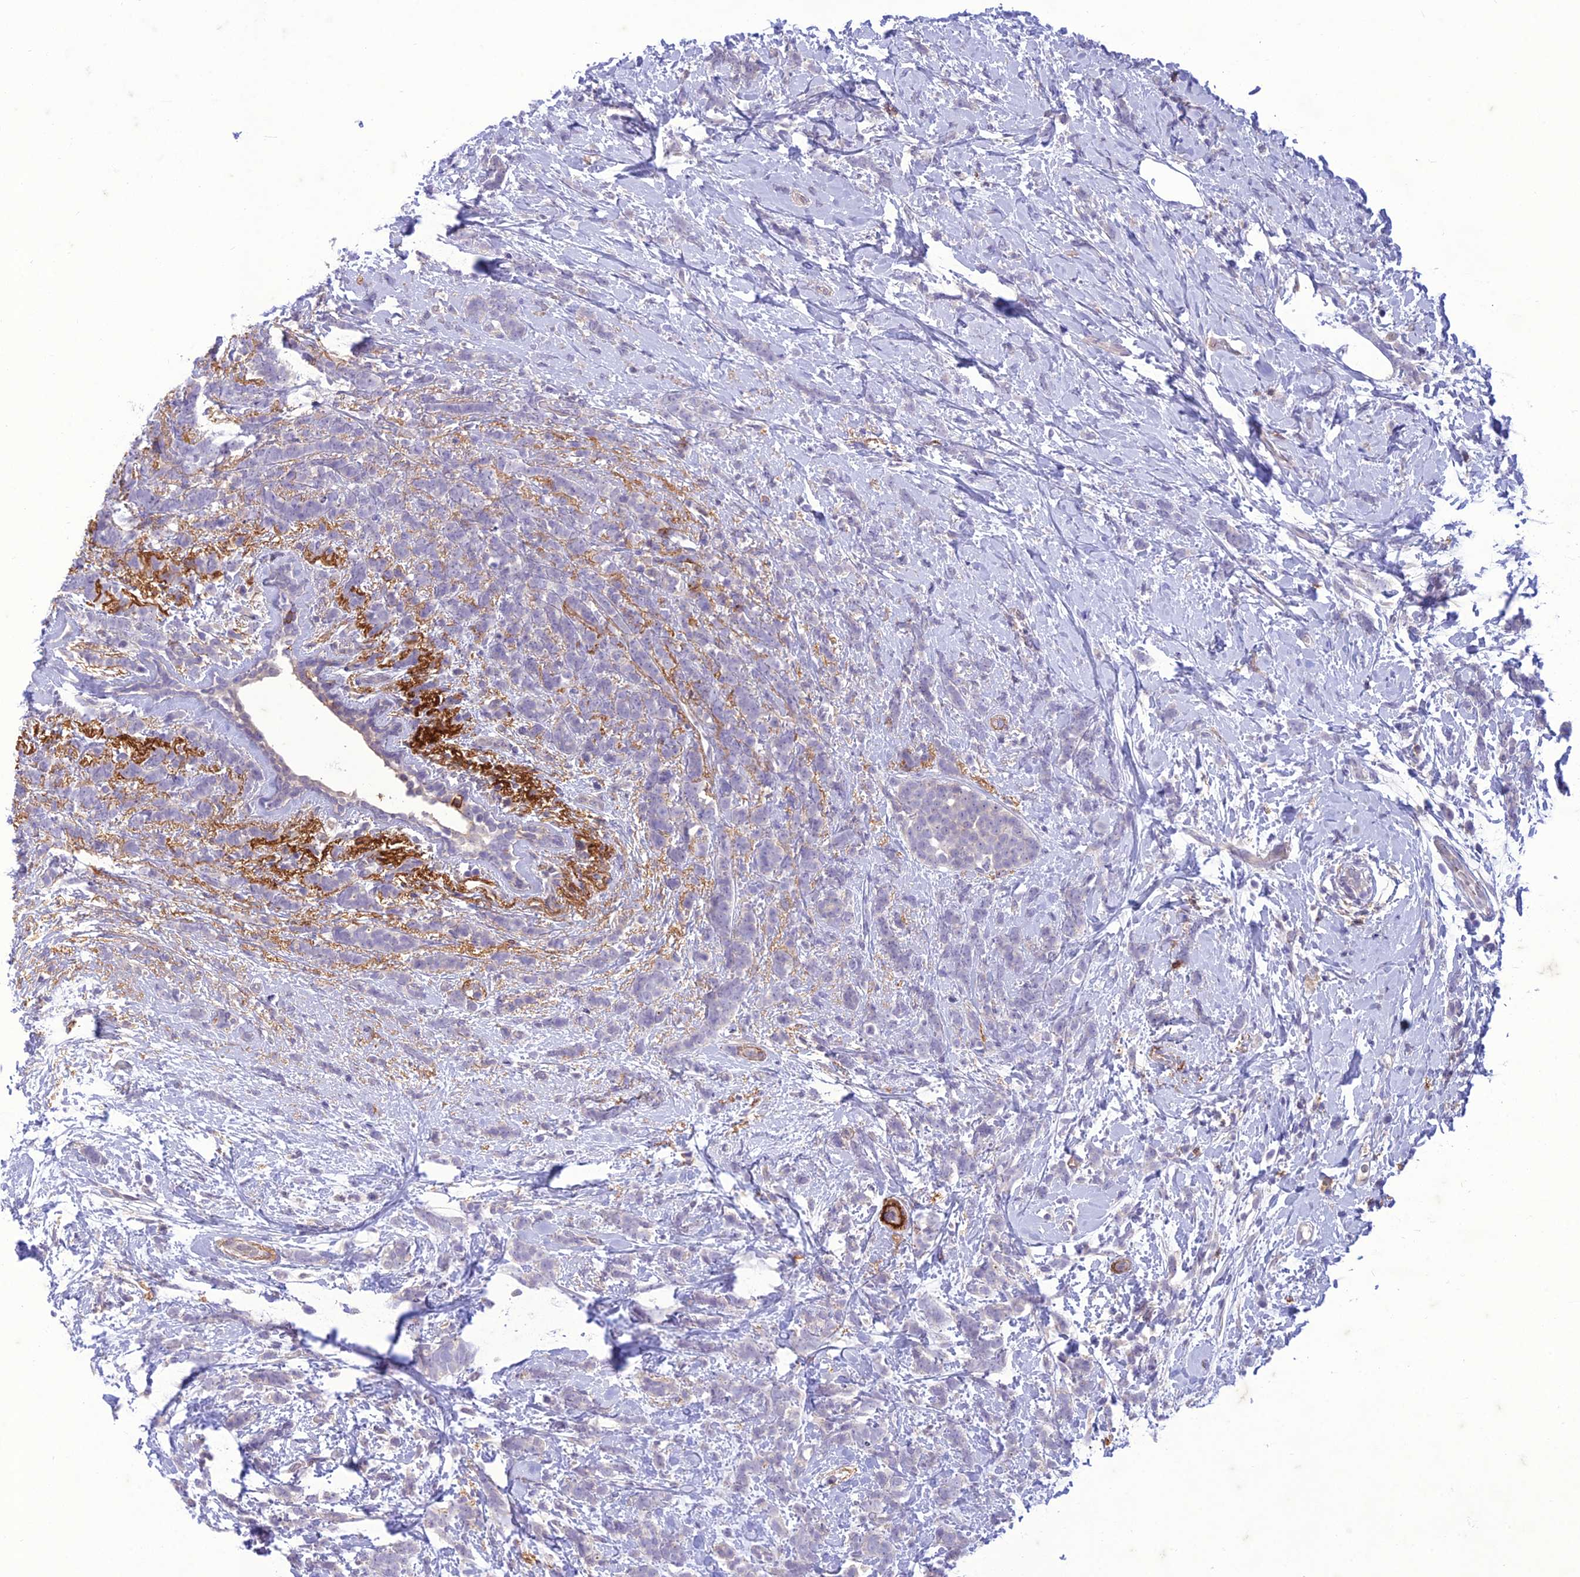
{"staining": {"intensity": "negative", "quantity": "none", "location": "none"}, "tissue": "breast cancer", "cell_type": "Tumor cells", "image_type": "cancer", "snomed": [{"axis": "morphology", "description": "Lobular carcinoma"}, {"axis": "topography", "description": "Breast"}], "caption": "High magnification brightfield microscopy of lobular carcinoma (breast) stained with DAB (3,3'-diaminobenzidine) (brown) and counterstained with hematoxylin (blue): tumor cells show no significant staining. (DAB immunohistochemistry visualized using brightfield microscopy, high magnification).", "gene": "ITGAE", "patient": {"sex": "female", "age": 58}}